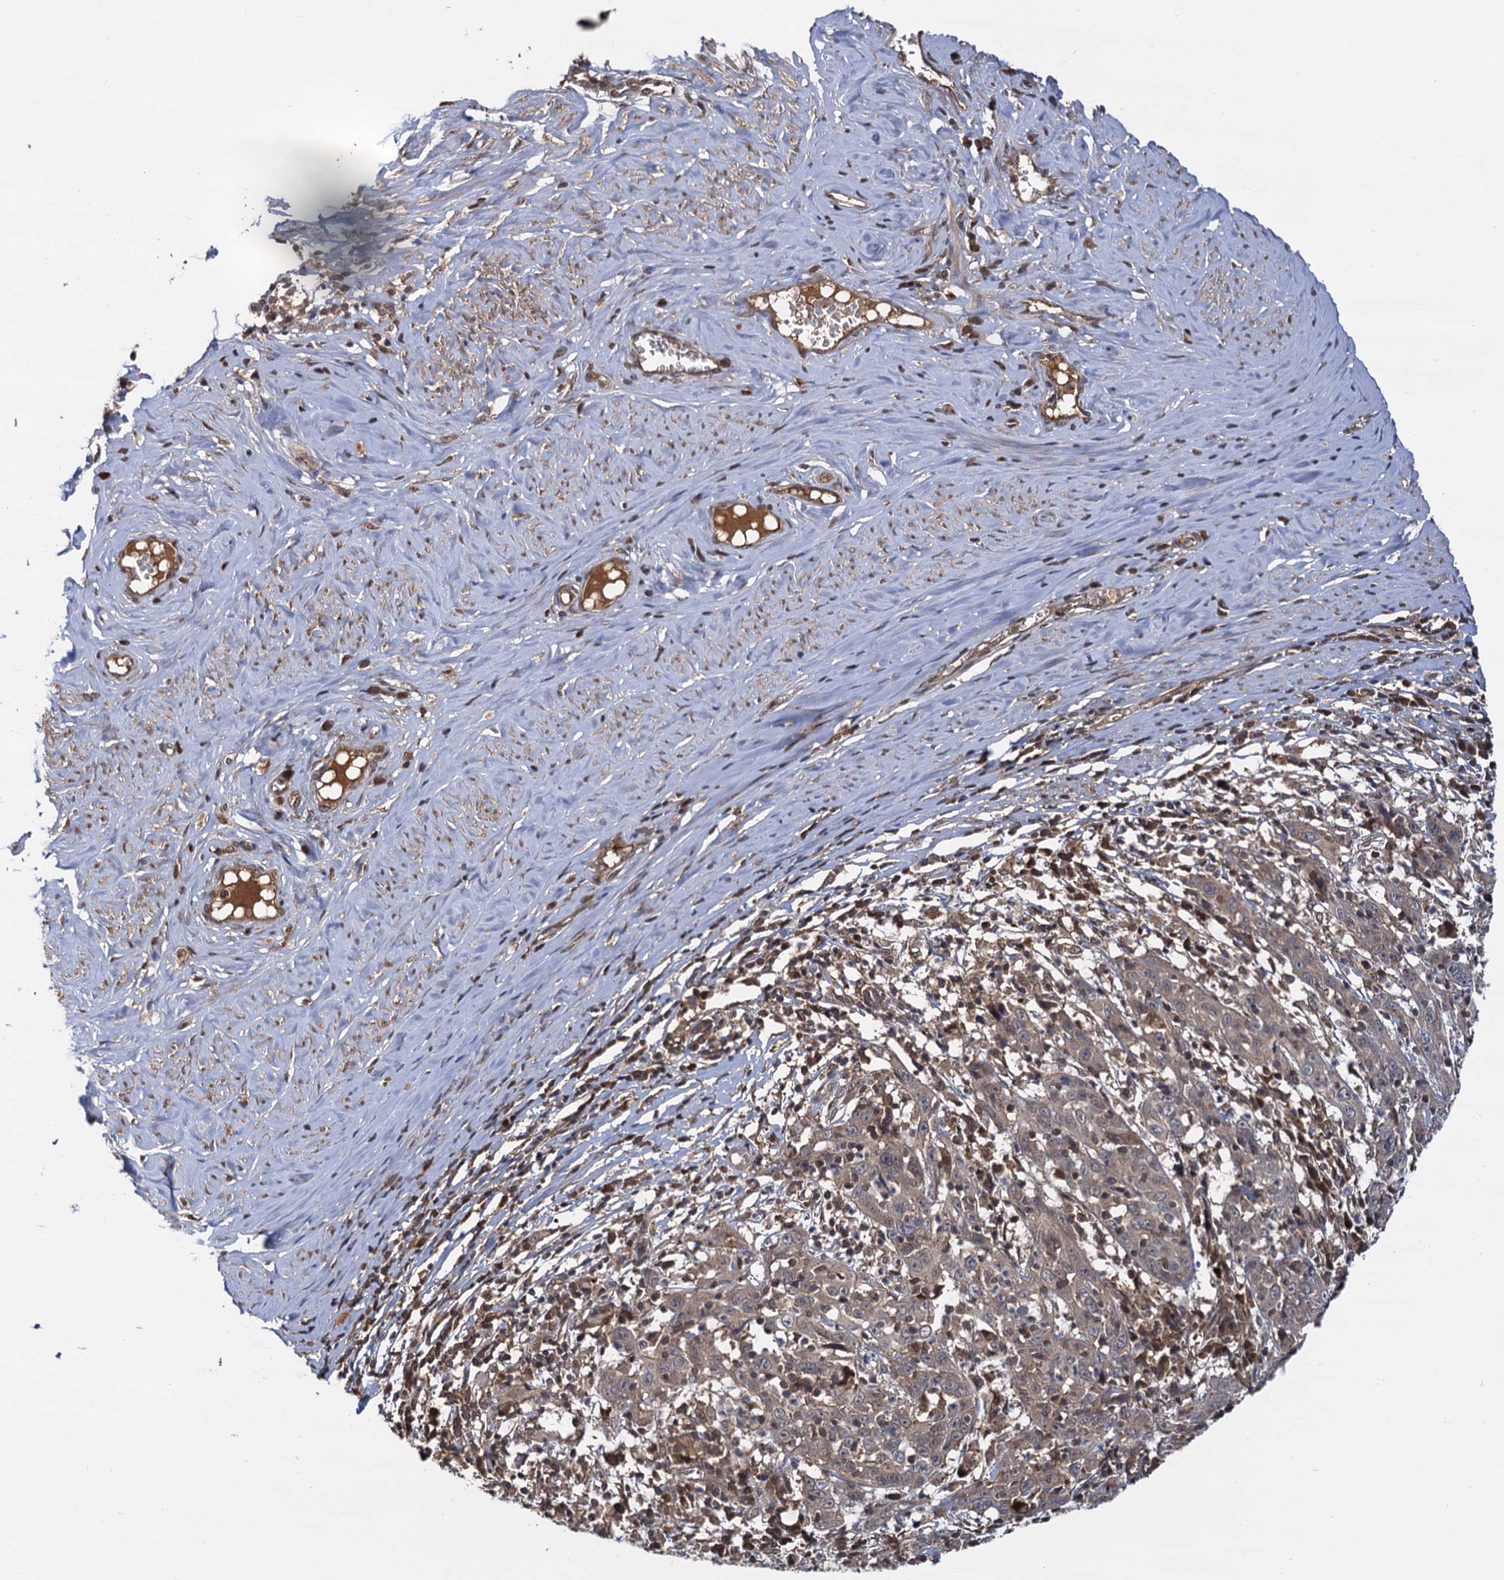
{"staining": {"intensity": "weak", "quantity": ">75%", "location": "cytoplasmic/membranous"}, "tissue": "cervical cancer", "cell_type": "Tumor cells", "image_type": "cancer", "snomed": [{"axis": "morphology", "description": "Squamous cell carcinoma, NOS"}, {"axis": "topography", "description": "Cervix"}], "caption": "Approximately >75% of tumor cells in squamous cell carcinoma (cervical) show weak cytoplasmic/membranous protein positivity as visualized by brown immunohistochemical staining.", "gene": "SELENOP", "patient": {"sex": "female", "age": 46}}